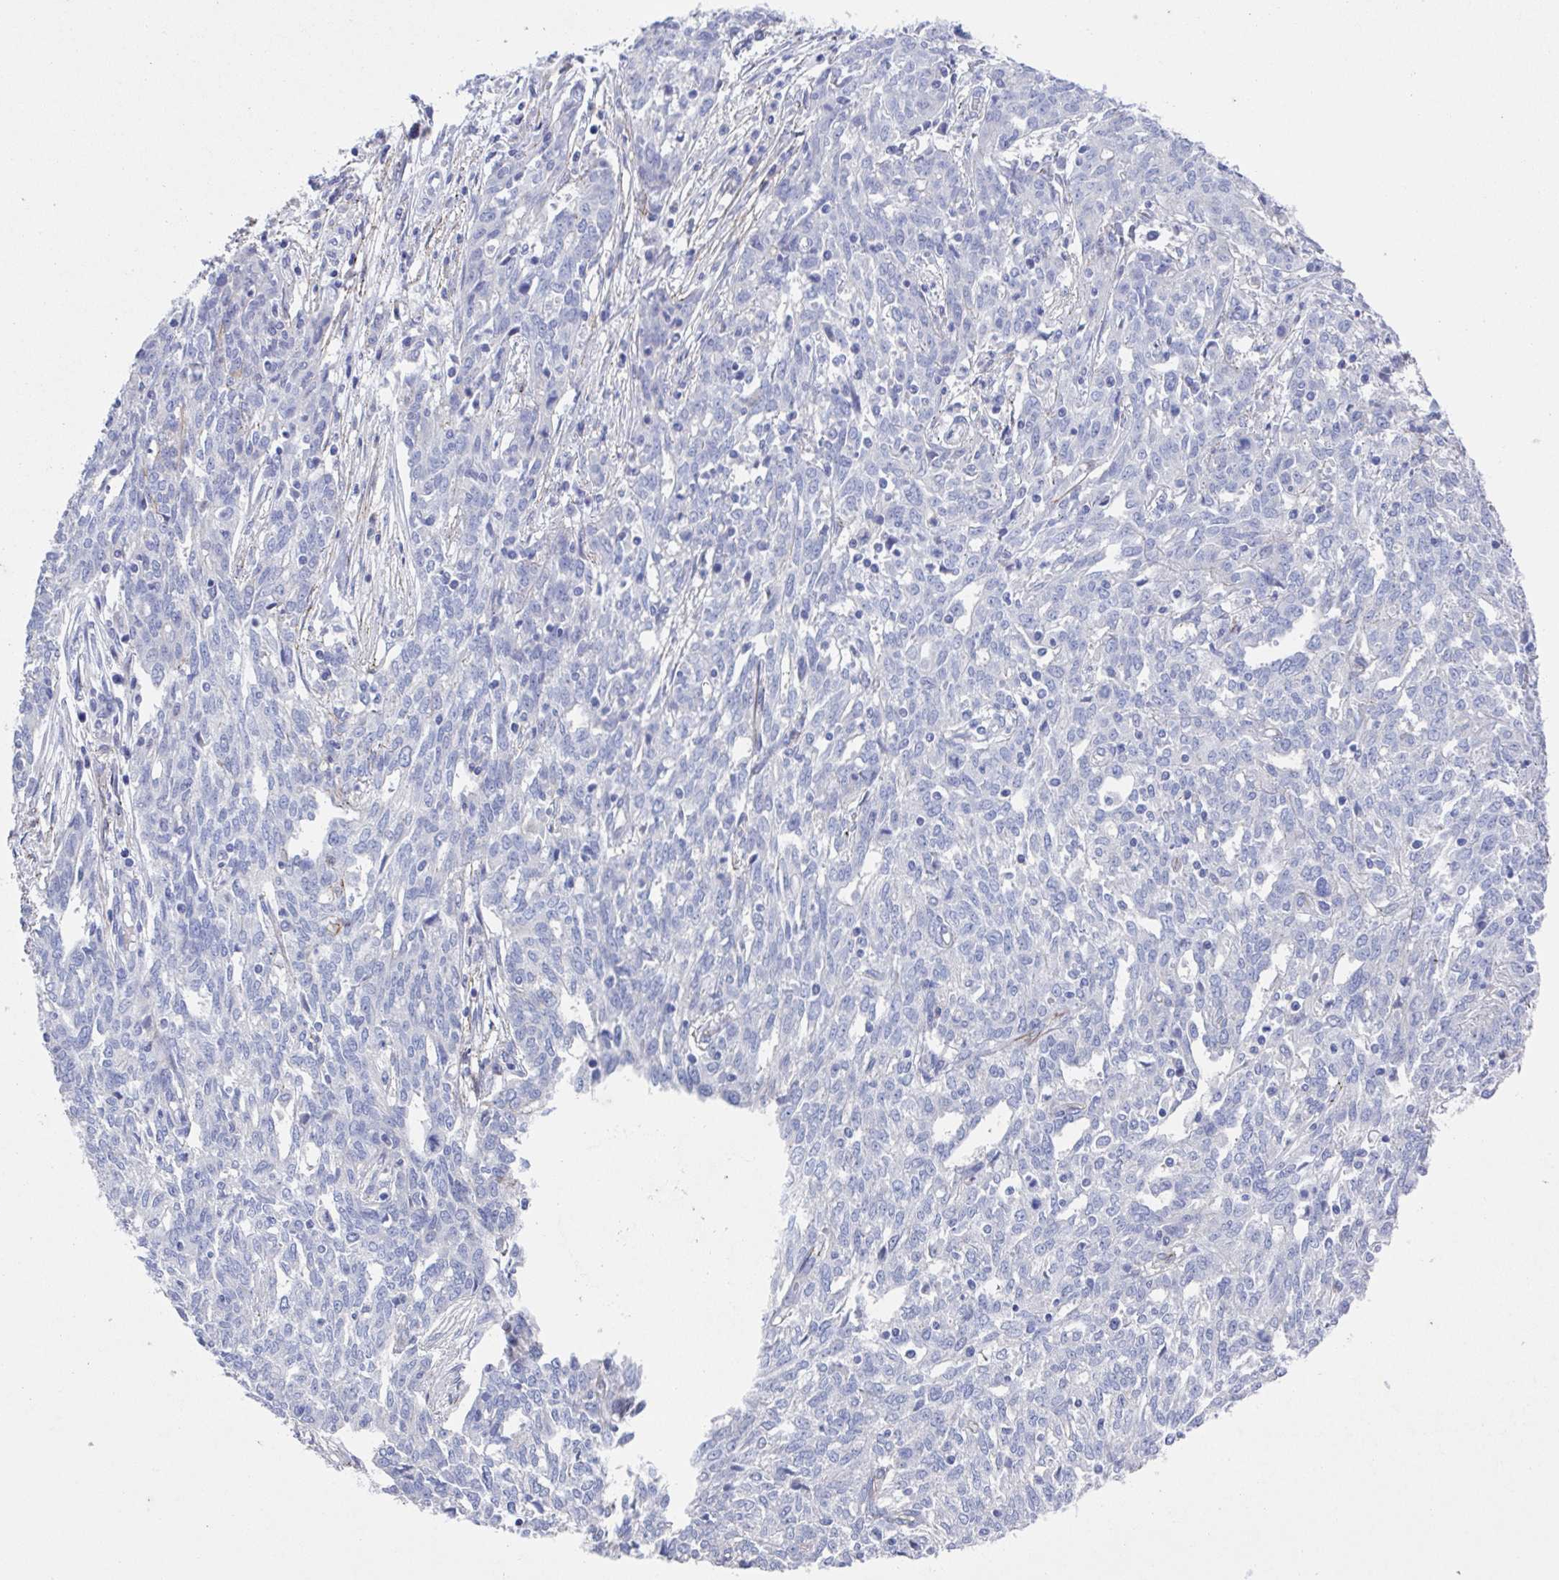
{"staining": {"intensity": "moderate", "quantity": "<25%", "location": "cytoplasmic/membranous"}, "tissue": "ovarian cancer", "cell_type": "Tumor cells", "image_type": "cancer", "snomed": [{"axis": "morphology", "description": "Cystadenocarcinoma, serous, NOS"}, {"axis": "topography", "description": "Ovary"}], "caption": "Brown immunohistochemical staining in ovarian cancer exhibits moderate cytoplasmic/membranous positivity in about <25% of tumor cells.", "gene": "CDH2", "patient": {"sex": "female", "age": 67}}